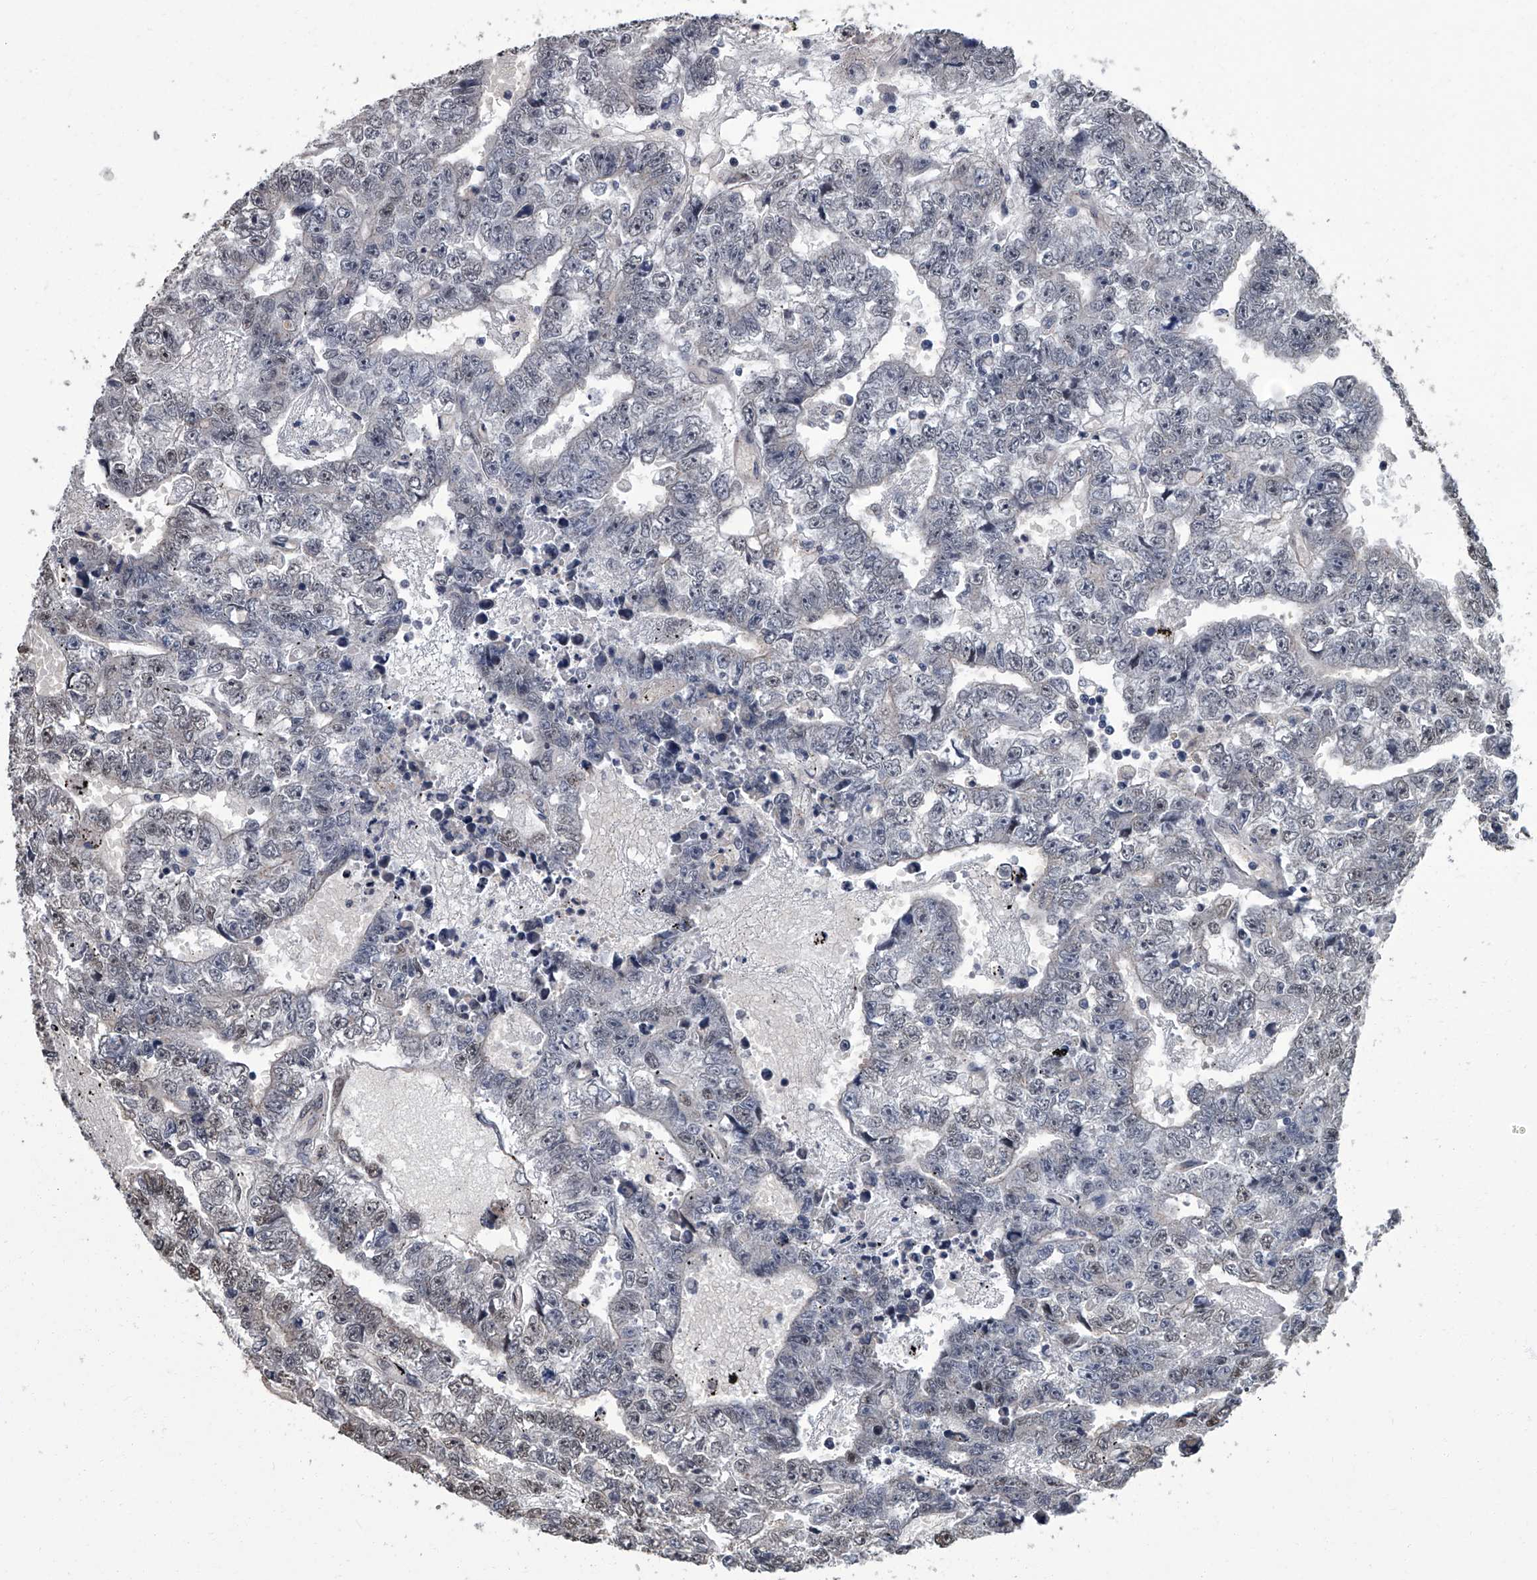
{"staining": {"intensity": "negative", "quantity": "none", "location": "none"}, "tissue": "testis cancer", "cell_type": "Tumor cells", "image_type": "cancer", "snomed": [{"axis": "morphology", "description": "Carcinoma, Embryonal, NOS"}, {"axis": "topography", "description": "Testis"}], "caption": "The photomicrograph demonstrates no staining of tumor cells in testis cancer.", "gene": "ZNF274", "patient": {"sex": "male", "age": 25}}